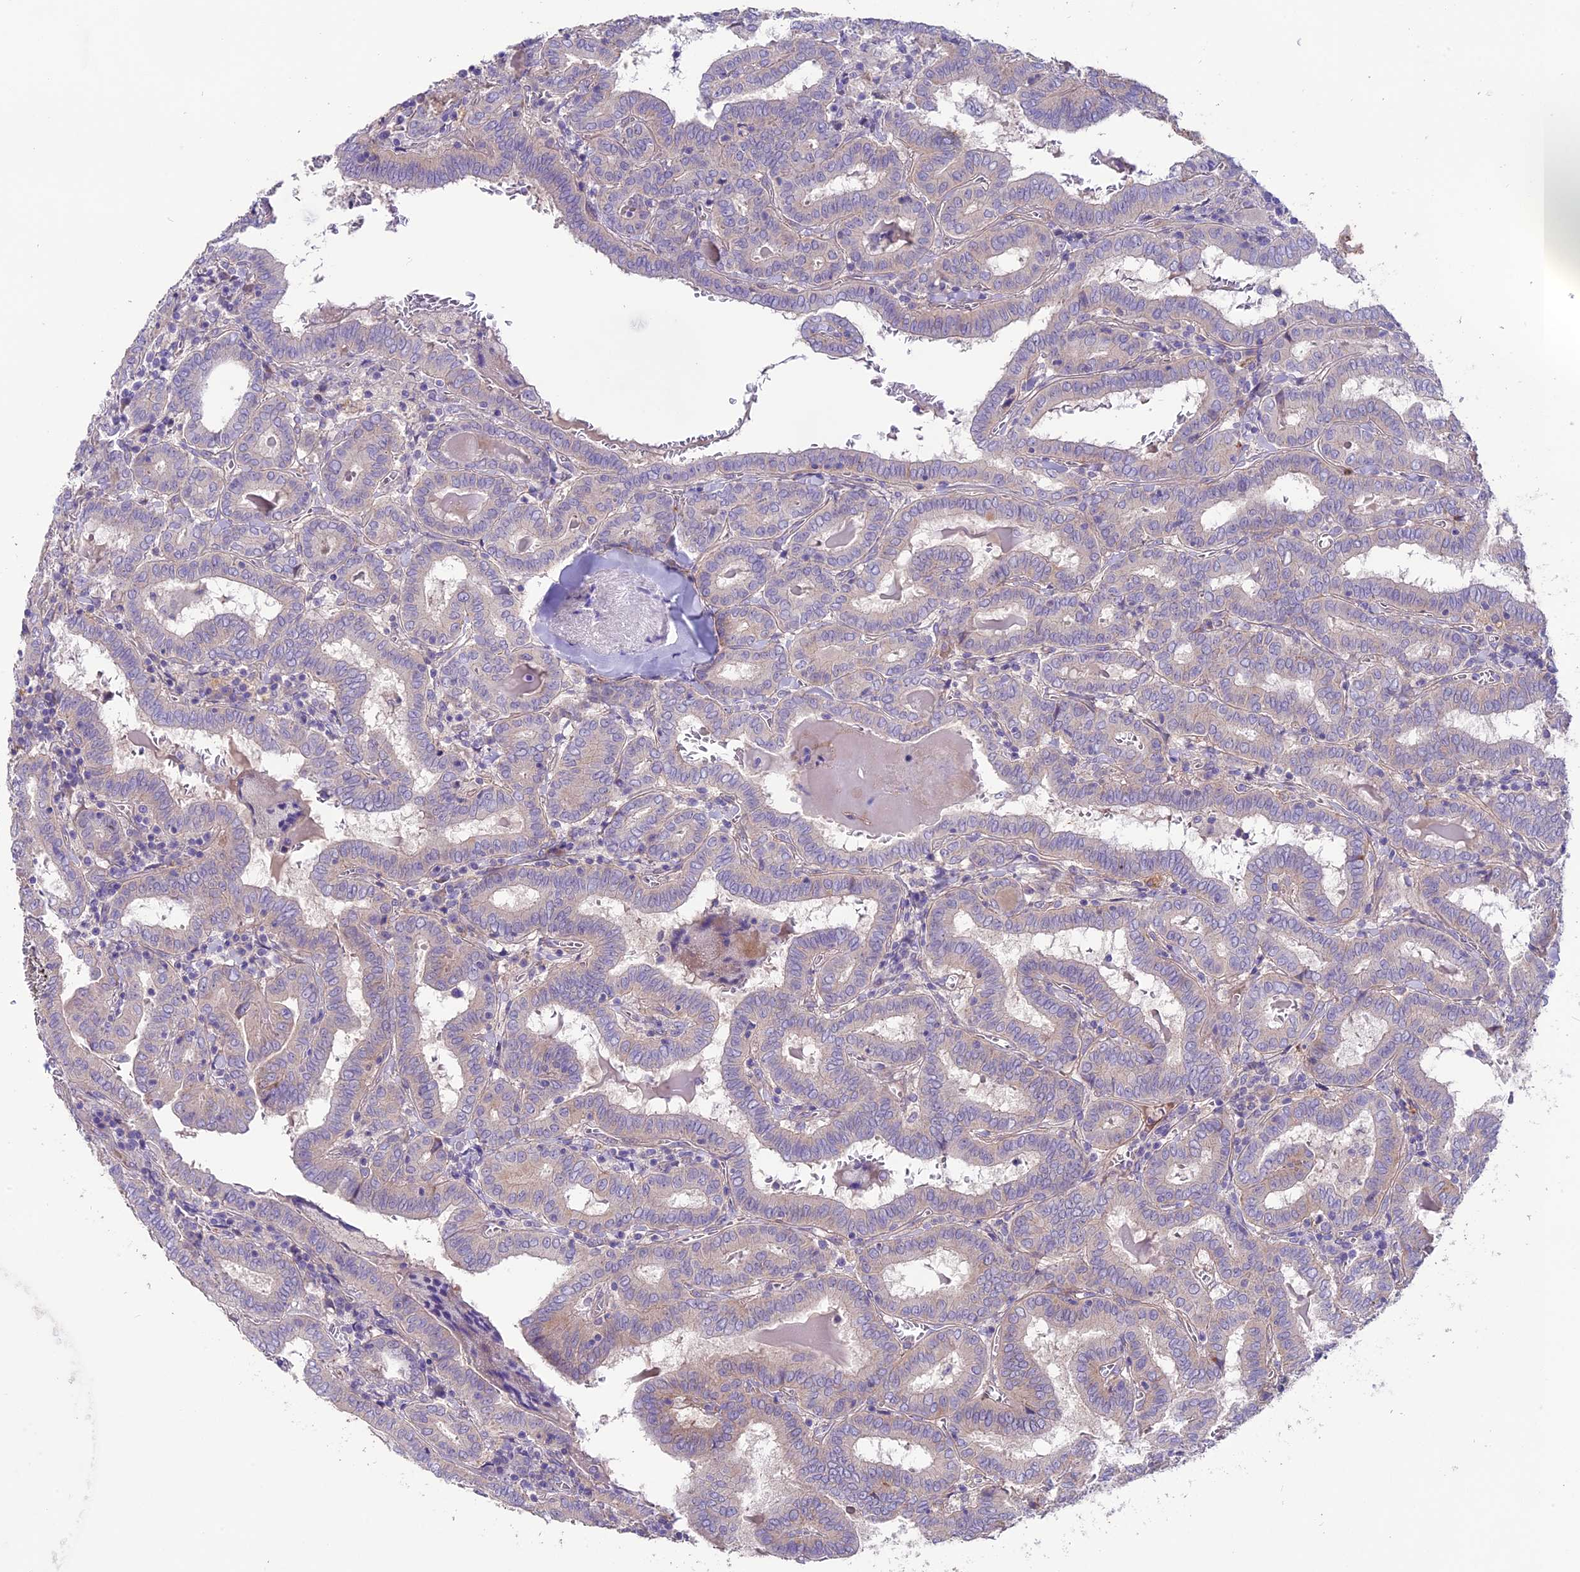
{"staining": {"intensity": "weak", "quantity": "25%-75%", "location": "cytoplasmic/membranous"}, "tissue": "thyroid cancer", "cell_type": "Tumor cells", "image_type": "cancer", "snomed": [{"axis": "morphology", "description": "Papillary adenocarcinoma, NOS"}, {"axis": "topography", "description": "Thyroid gland"}], "caption": "Thyroid papillary adenocarcinoma stained for a protein reveals weak cytoplasmic/membranous positivity in tumor cells.", "gene": "CD99L2", "patient": {"sex": "female", "age": 72}}